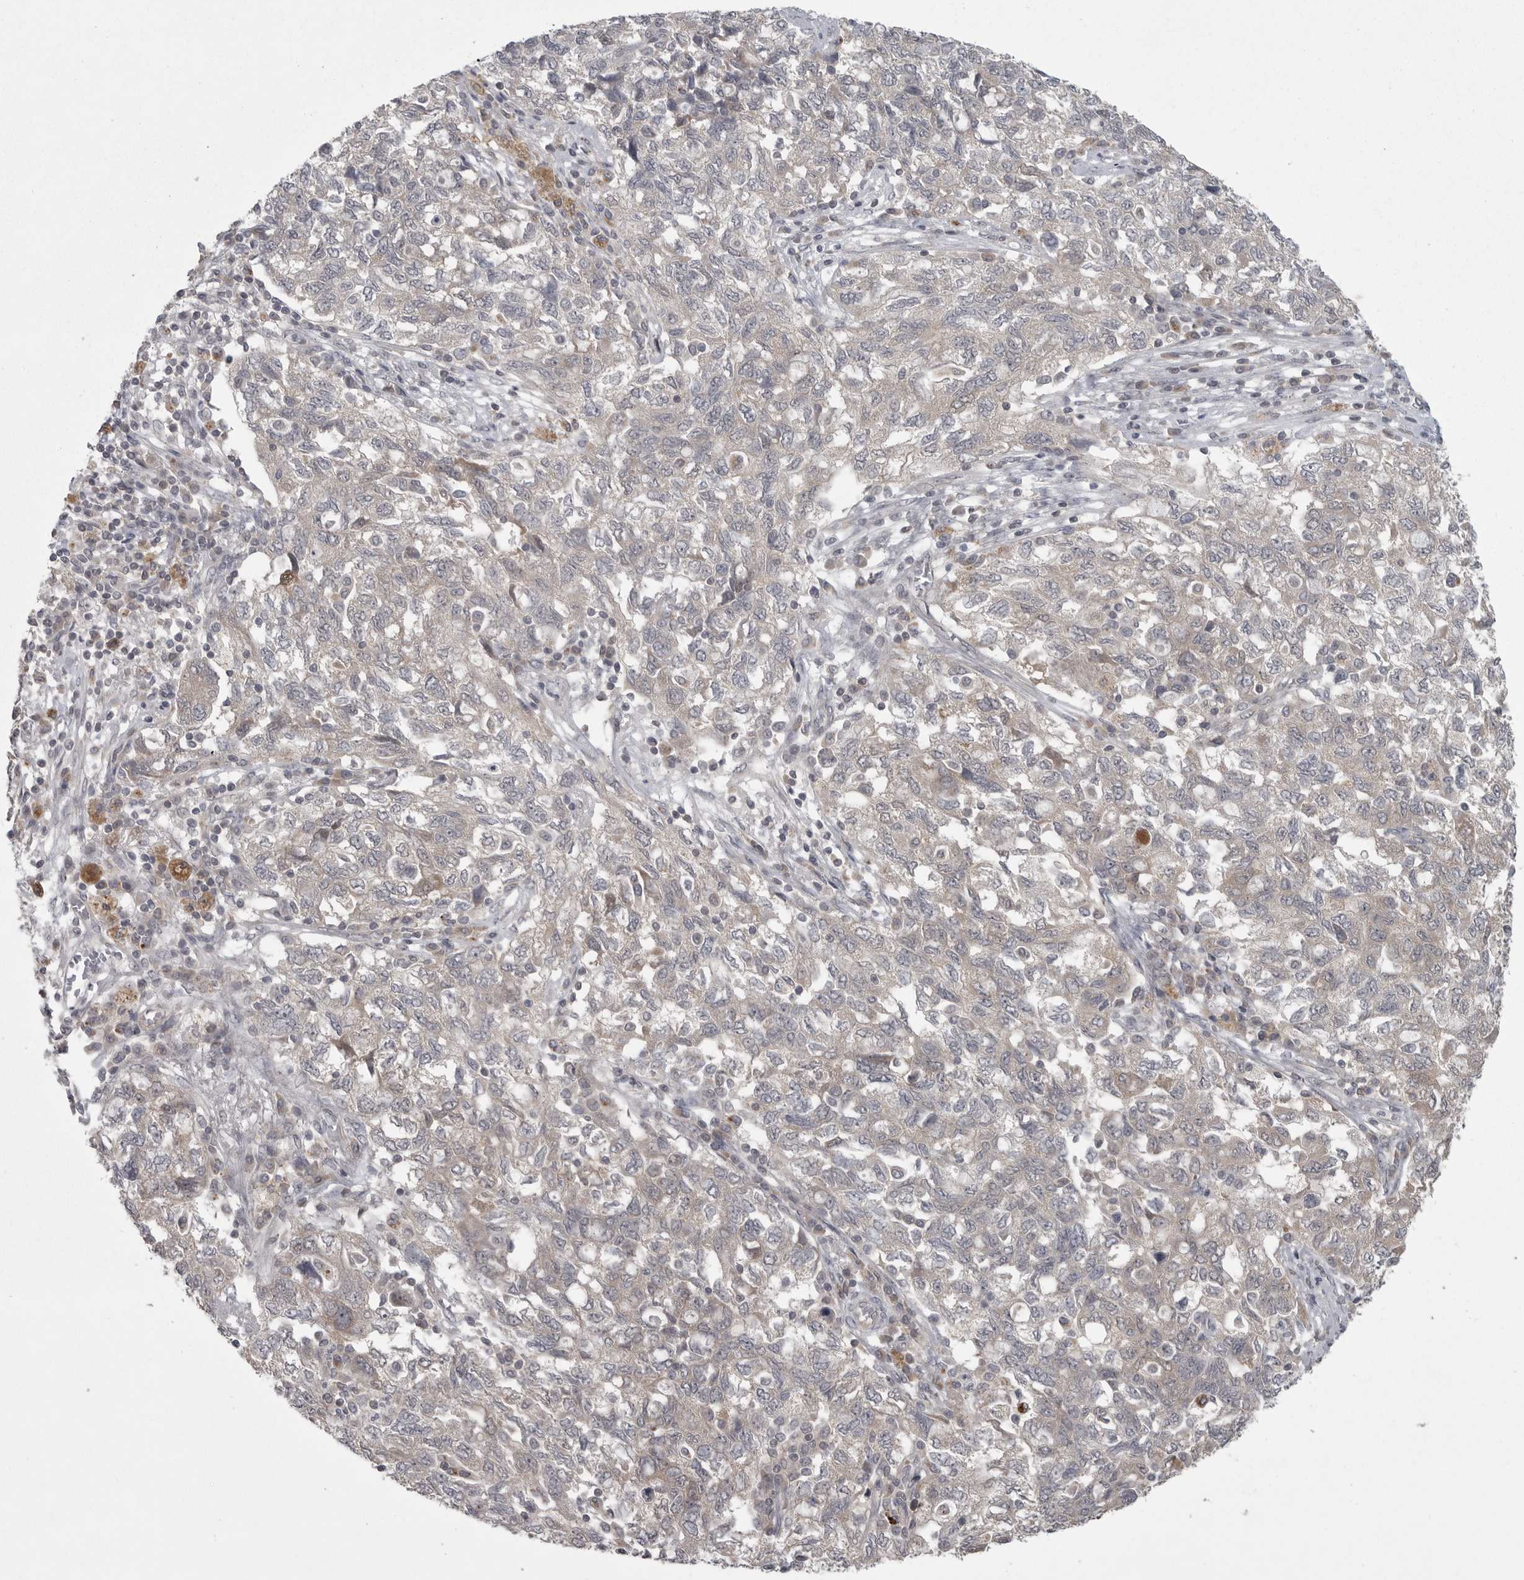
{"staining": {"intensity": "negative", "quantity": "none", "location": "none"}, "tissue": "ovarian cancer", "cell_type": "Tumor cells", "image_type": "cancer", "snomed": [{"axis": "morphology", "description": "Carcinoma, NOS"}, {"axis": "morphology", "description": "Cystadenocarcinoma, serous, NOS"}, {"axis": "topography", "description": "Ovary"}], "caption": "High power microscopy image of an immunohistochemistry micrograph of ovarian cancer, revealing no significant expression in tumor cells. The staining is performed using DAB brown chromogen with nuclei counter-stained in using hematoxylin.", "gene": "PHF13", "patient": {"sex": "female", "age": 69}}